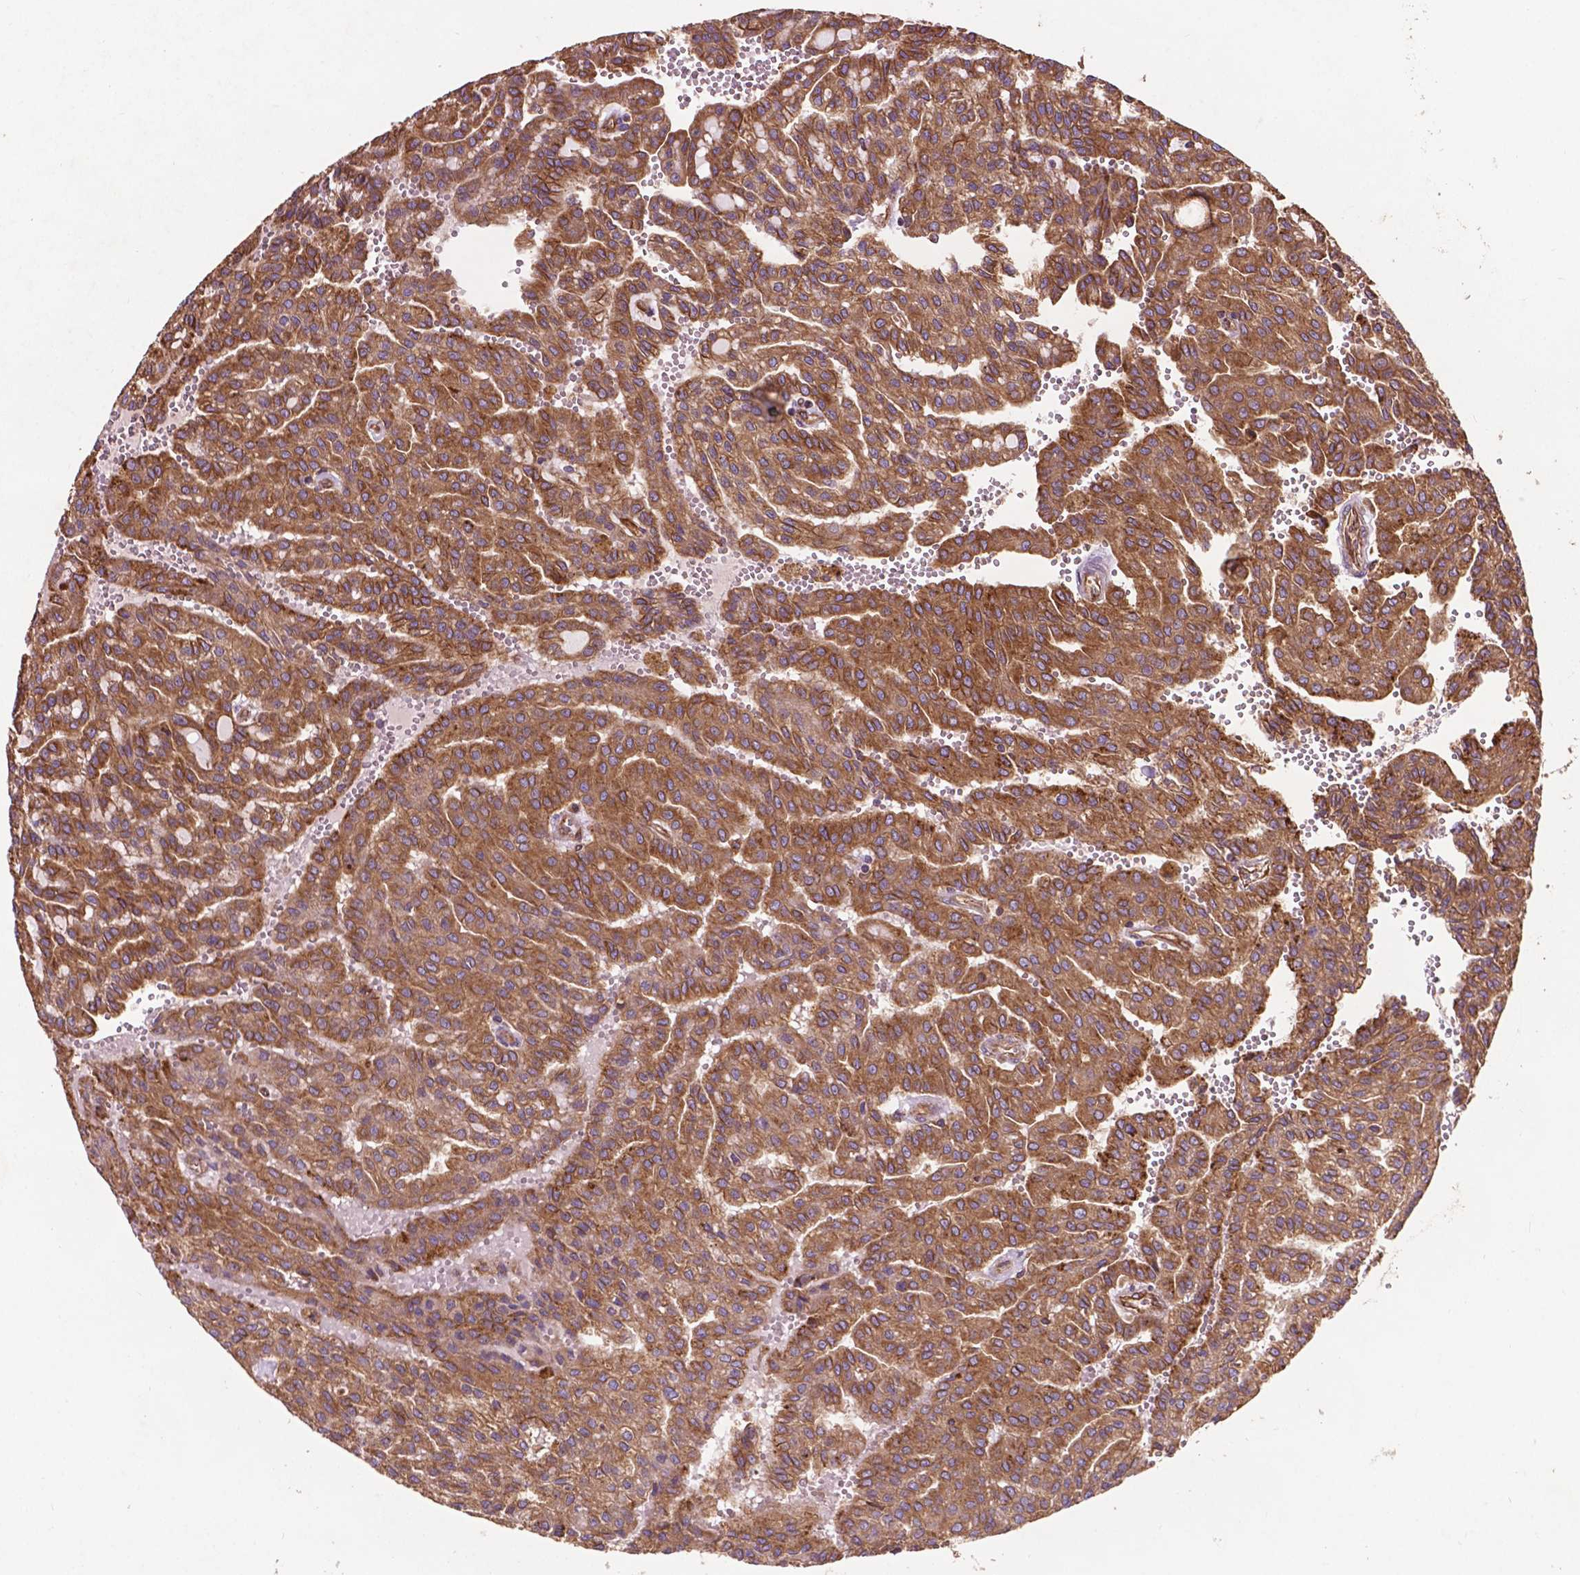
{"staining": {"intensity": "moderate", "quantity": ">75%", "location": "cytoplasmic/membranous"}, "tissue": "renal cancer", "cell_type": "Tumor cells", "image_type": "cancer", "snomed": [{"axis": "morphology", "description": "Adenocarcinoma, NOS"}, {"axis": "topography", "description": "Kidney"}], "caption": "About >75% of tumor cells in human renal cancer (adenocarcinoma) demonstrate moderate cytoplasmic/membranous protein staining as visualized by brown immunohistochemical staining.", "gene": "CCDC71L", "patient": {"sex": "male", "age": 63}}